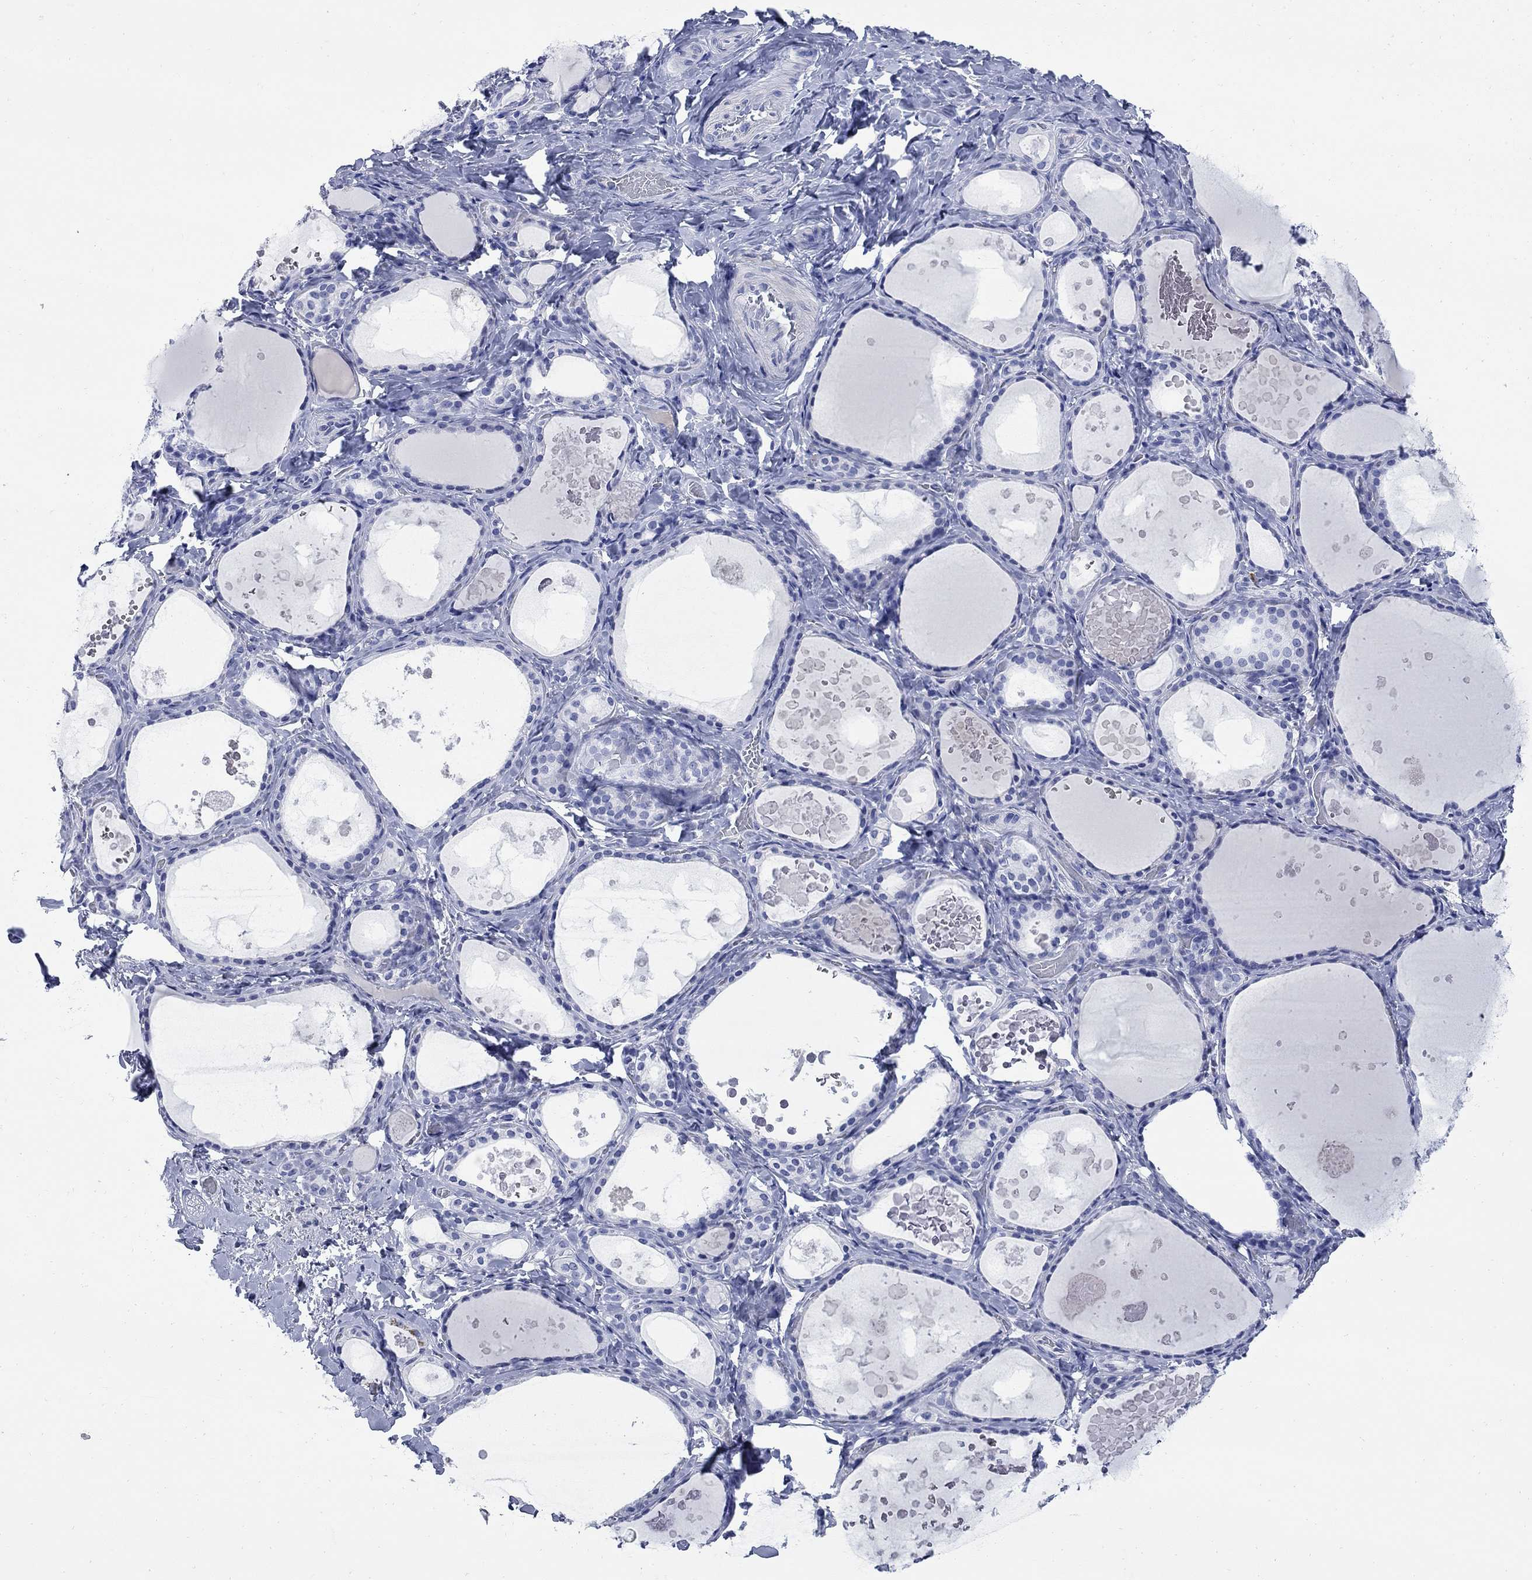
{"staining": {"intensity": "negative", "quantity": "none", "location": "none"}, "tissue": "thyroid gland", "cell_type": "Glandular cells", "image_type": "normal", "snomed": [{"axis": "morphology", "description": "Normal tissue, NOS"}, {"axis": "topography", "description": "Thyroid gland"}], "caption": "High magnification brightfield microscopy of normal thyroid gland stained with DAB (3,3'-diaminobenzidine) (brown) and counterstained with hematoxylin (blue): glandular cells show no significant staining.", "gene": "TACC3", "patient": {"sex": "female", "age": 56}}